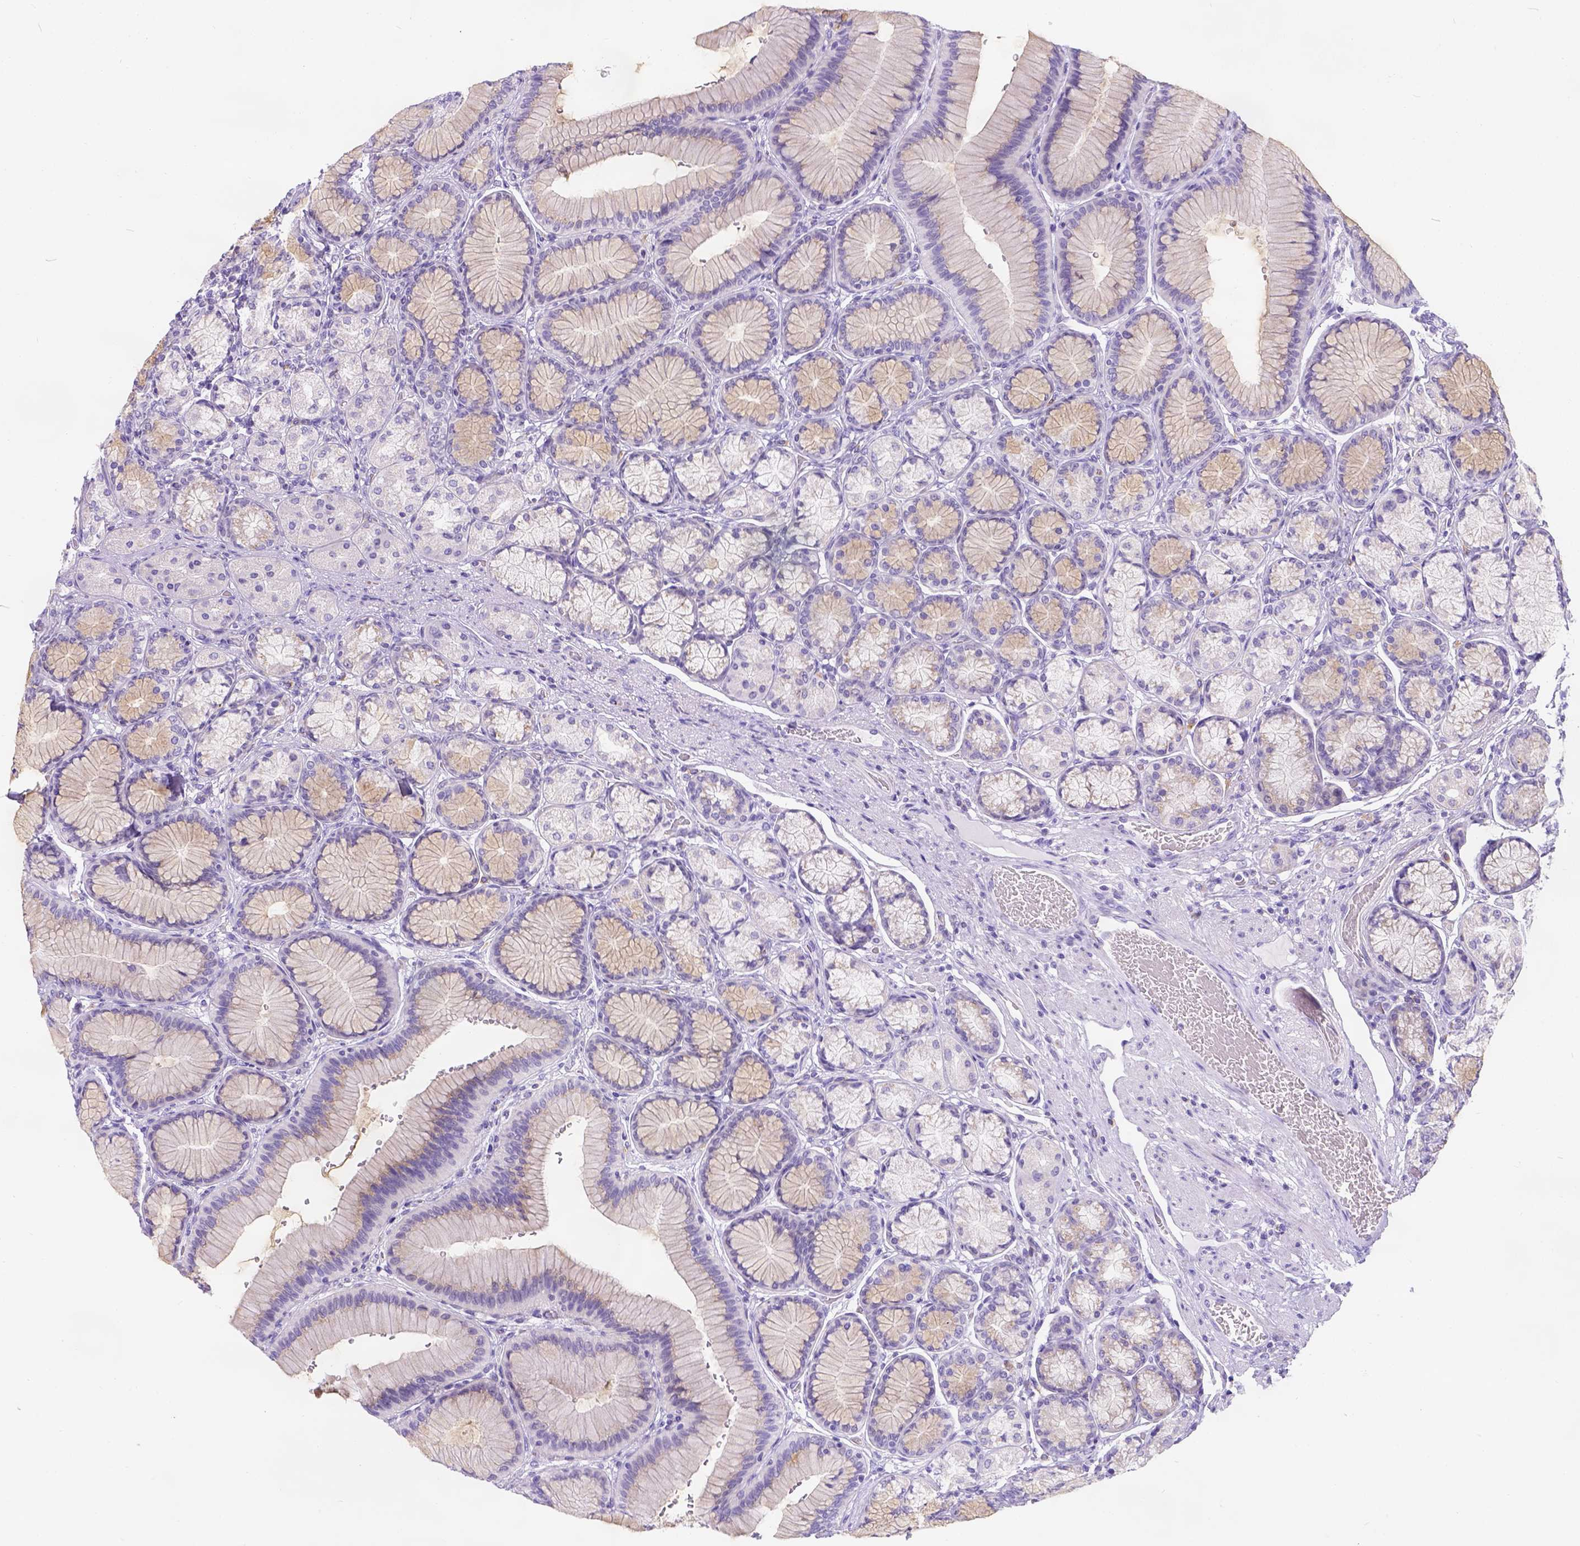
{"staining": {"intensity": "weak", "quantity": "25%-75%", "location": "cytoplasmic/membranous"}, "tissue": "stomach", "cell_type": "Glandular cells", "image_type": "normal", "snomed": [{"axis": "morphology", "description": "Normal tissue, NOS"}, {"axis": "morphology", "description": "Adenocarcinoma, NOS"}, {"axis": "morphology", "description": "Adenocarcinoma, High grade"}, {"axis": "topography", "description": "Stomach, upper"}, {"axis": "topography", "description": "Stomach"}], "caption": "Immunohistochemical staining of benign human stomach demonstrates 25%-75% levels of weak cytoplasmic/membranous protein positivity in about 25%-75% of glandular cells. (brown staining indicates protein expression, while blue staining denotes nuclei).", "gene": "PHF7", "patient": {"sex": "female", "age": 65}}